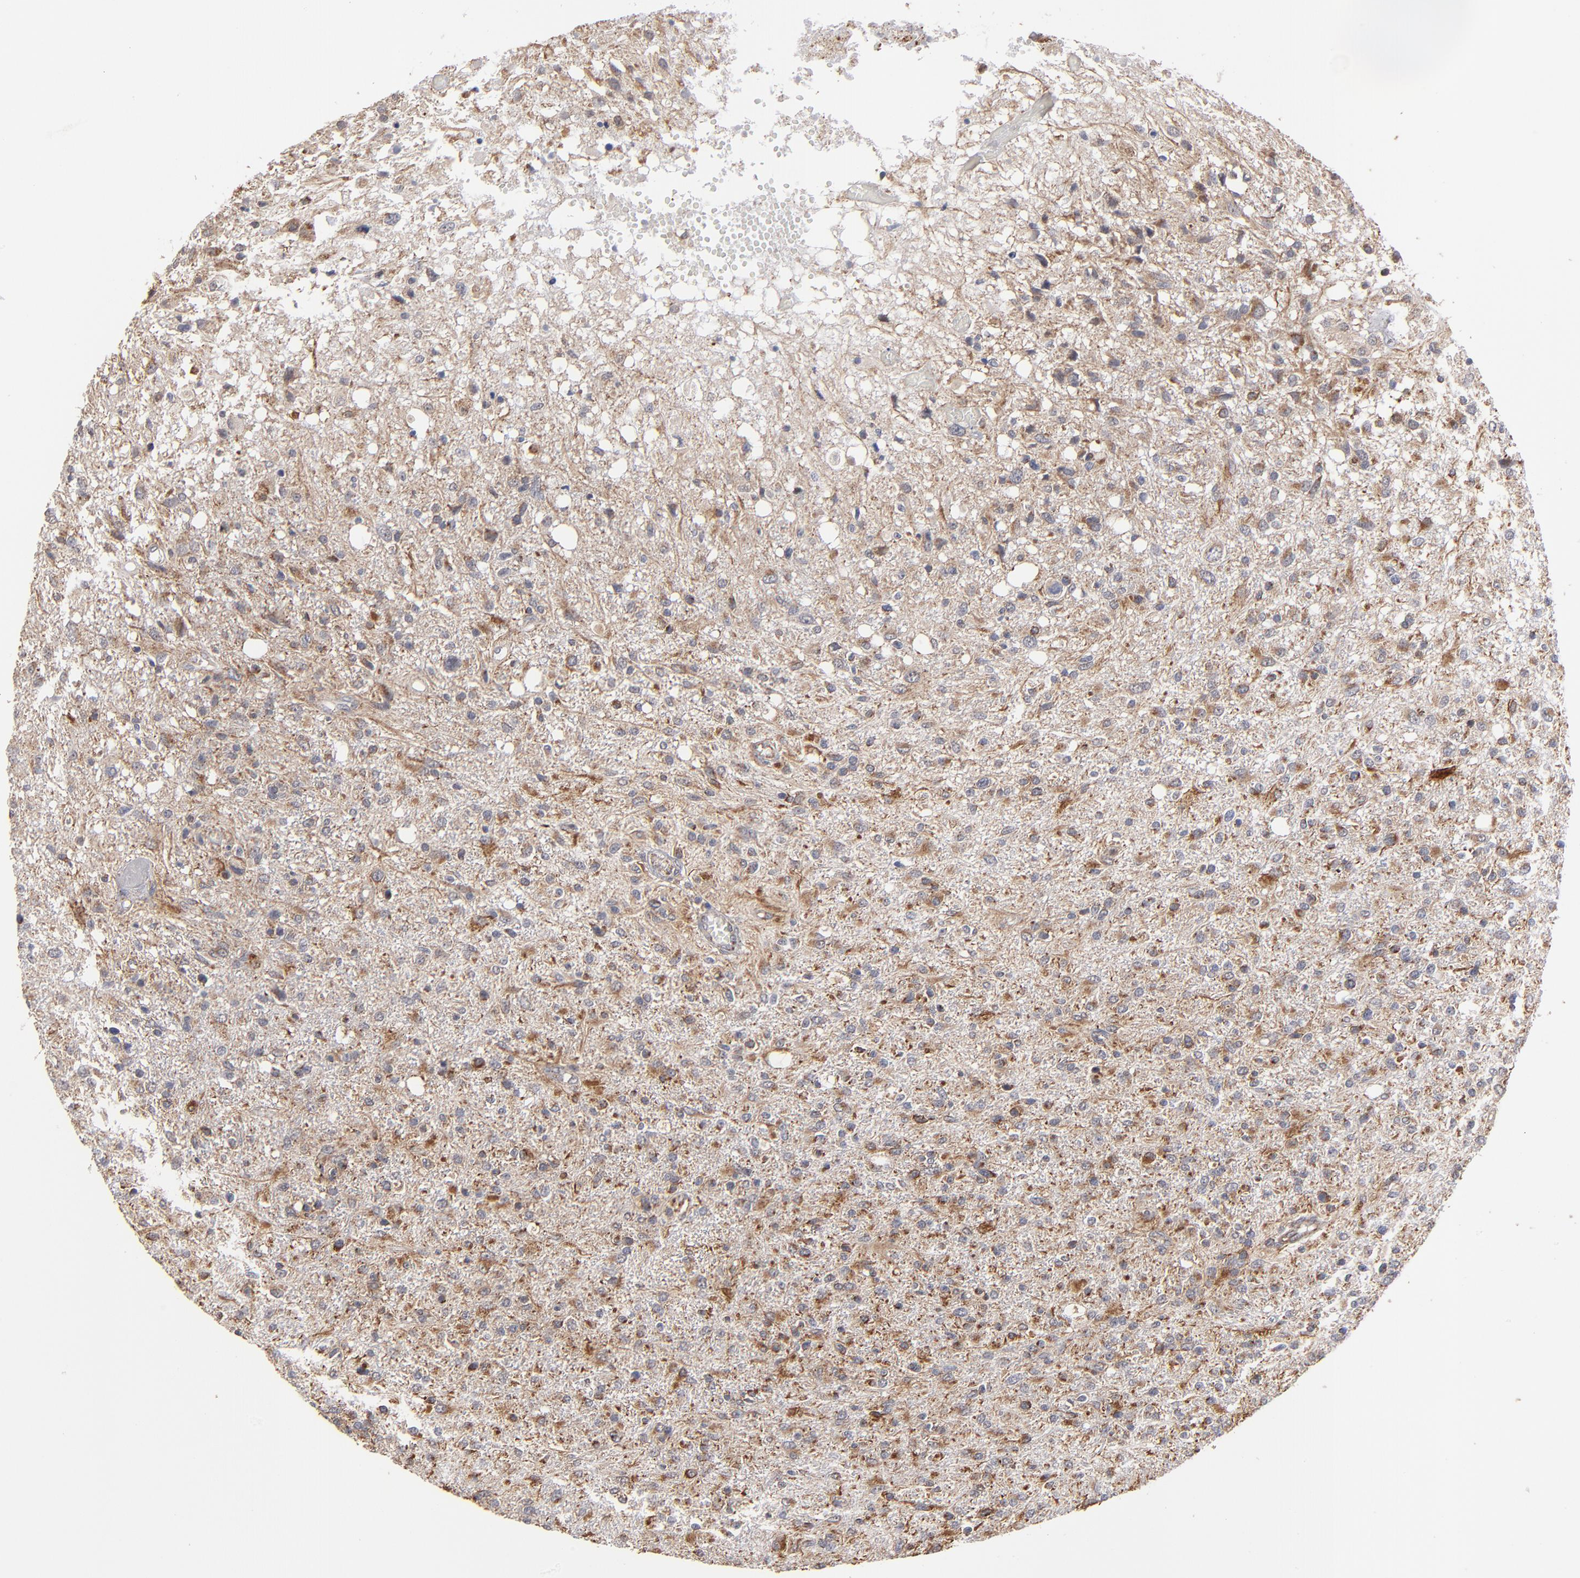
{"staining": {"intensity": "moderate", "quantity": "25%-75%", "location": "cytoplasmic/membranous"}, "tissue": "glioma", "cell_type": "Tumor cells", "image_type": "cancer", "snomed": [{"axis": "morphology", "description": "Glioma, malignant, High grade"}, {"axis": "topography", "description": "Cerebral cortex"}], "caption": "Protein expression analysis of glioma demonstrates moderate cytoplasmic/membranous expression in approximately 25%-75% of tumor cells.", "gene": "MIPOL1", "patient": {"sex": "male", "age": 76}}